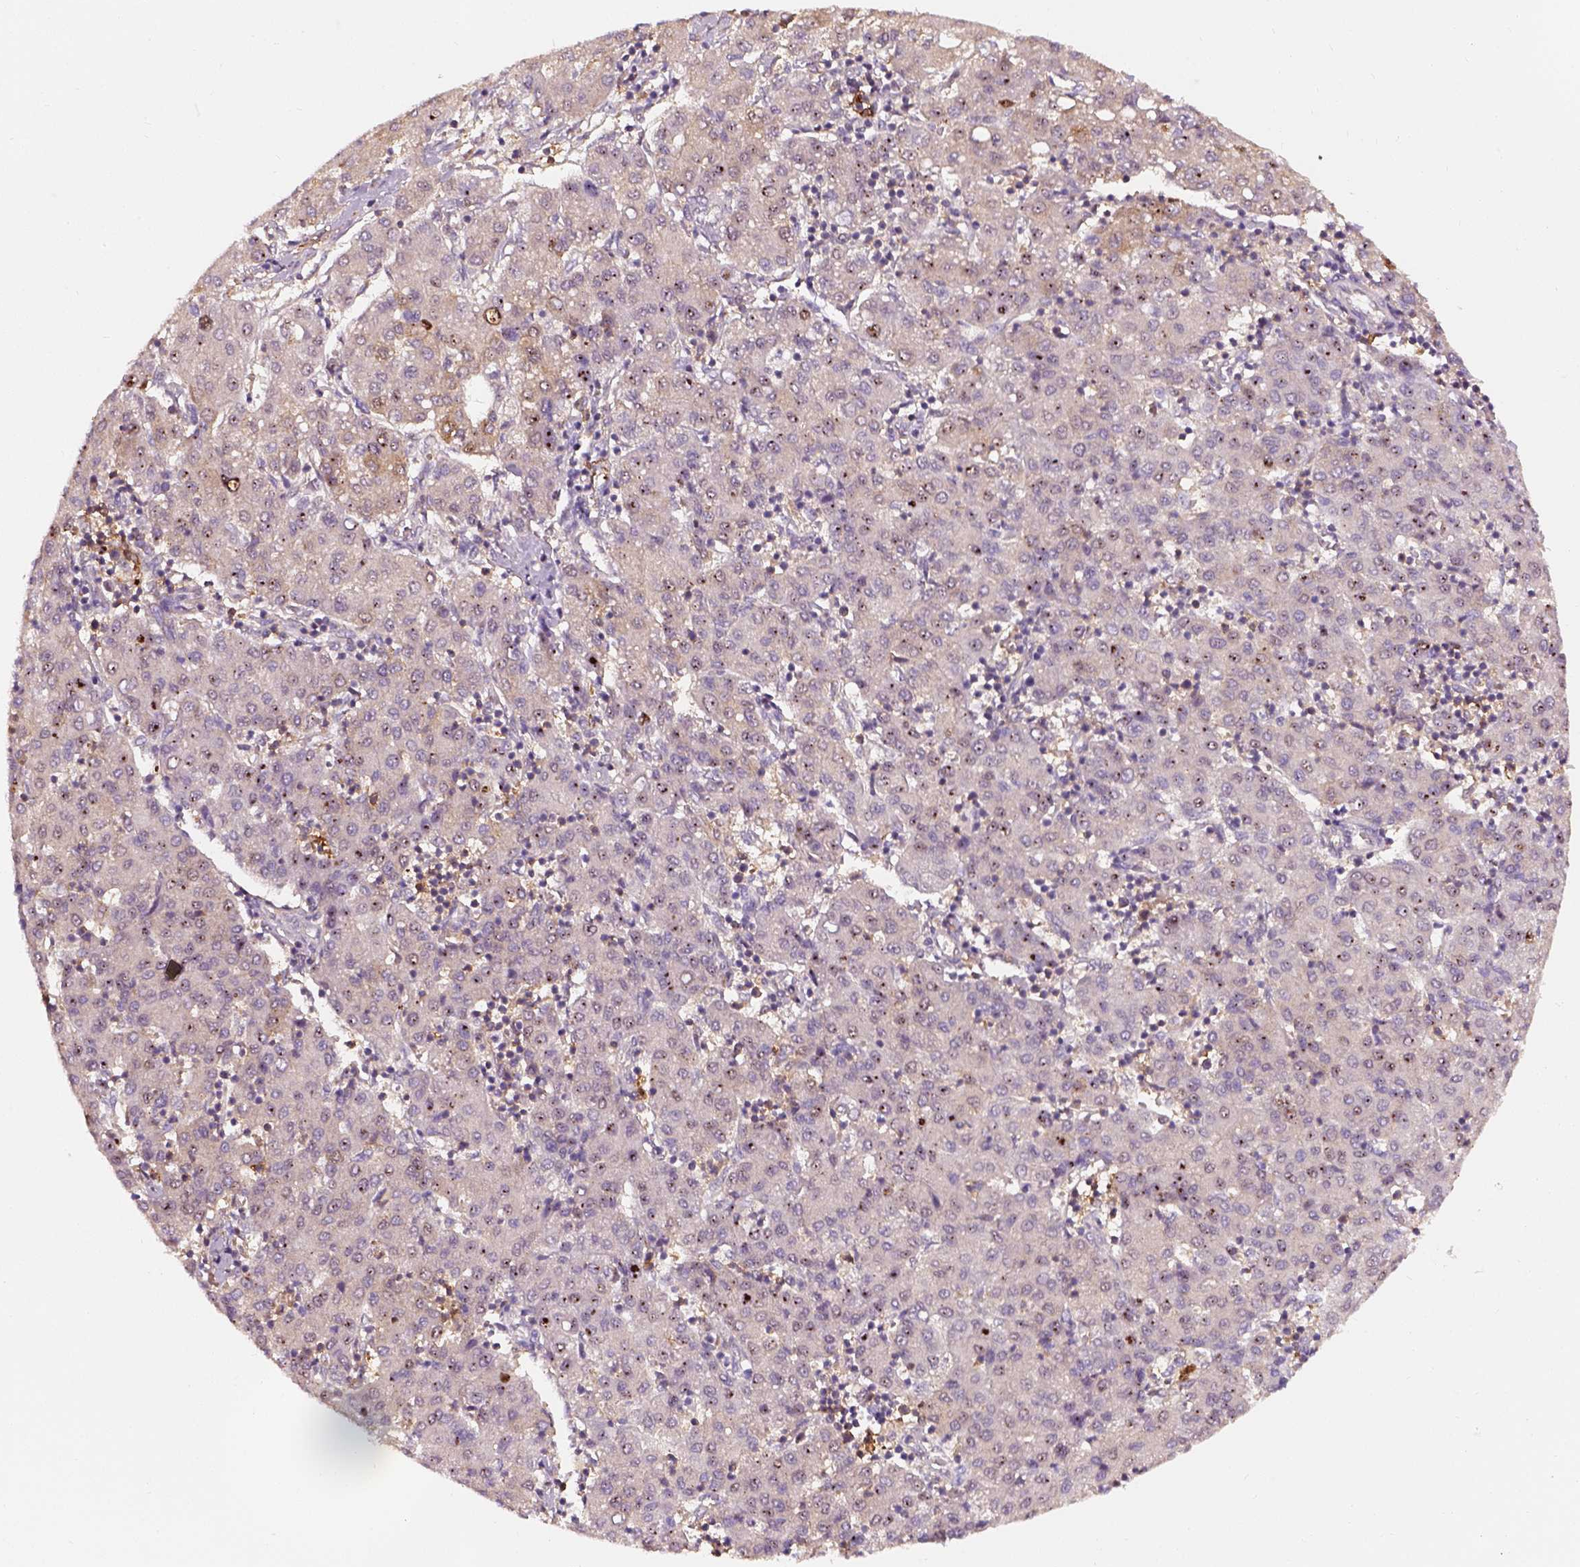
{"staining": {"intensity": "moderate", "quantity": "<25%", "location": "cytoplasmic/membranous"}, "tissue": "liver cancer", "cell_type": "Tumor cells", "image_type": "cancer", "snomed": [{"axis": "morphology", "description": "Carcinoma, Hepatocellular, NOS"}, {"axis": "topography", "description": "Liver"}], "caption": "IHC micrograph of human liver hepatocellular carcinoma stained for a protein (brown), which reveals low levels of moderate cytoplasmic/membranous staining in approximately <25% of tumor cells.", "gene": "SQSTM1", "patient": {"sex": "male", "age": 65}}